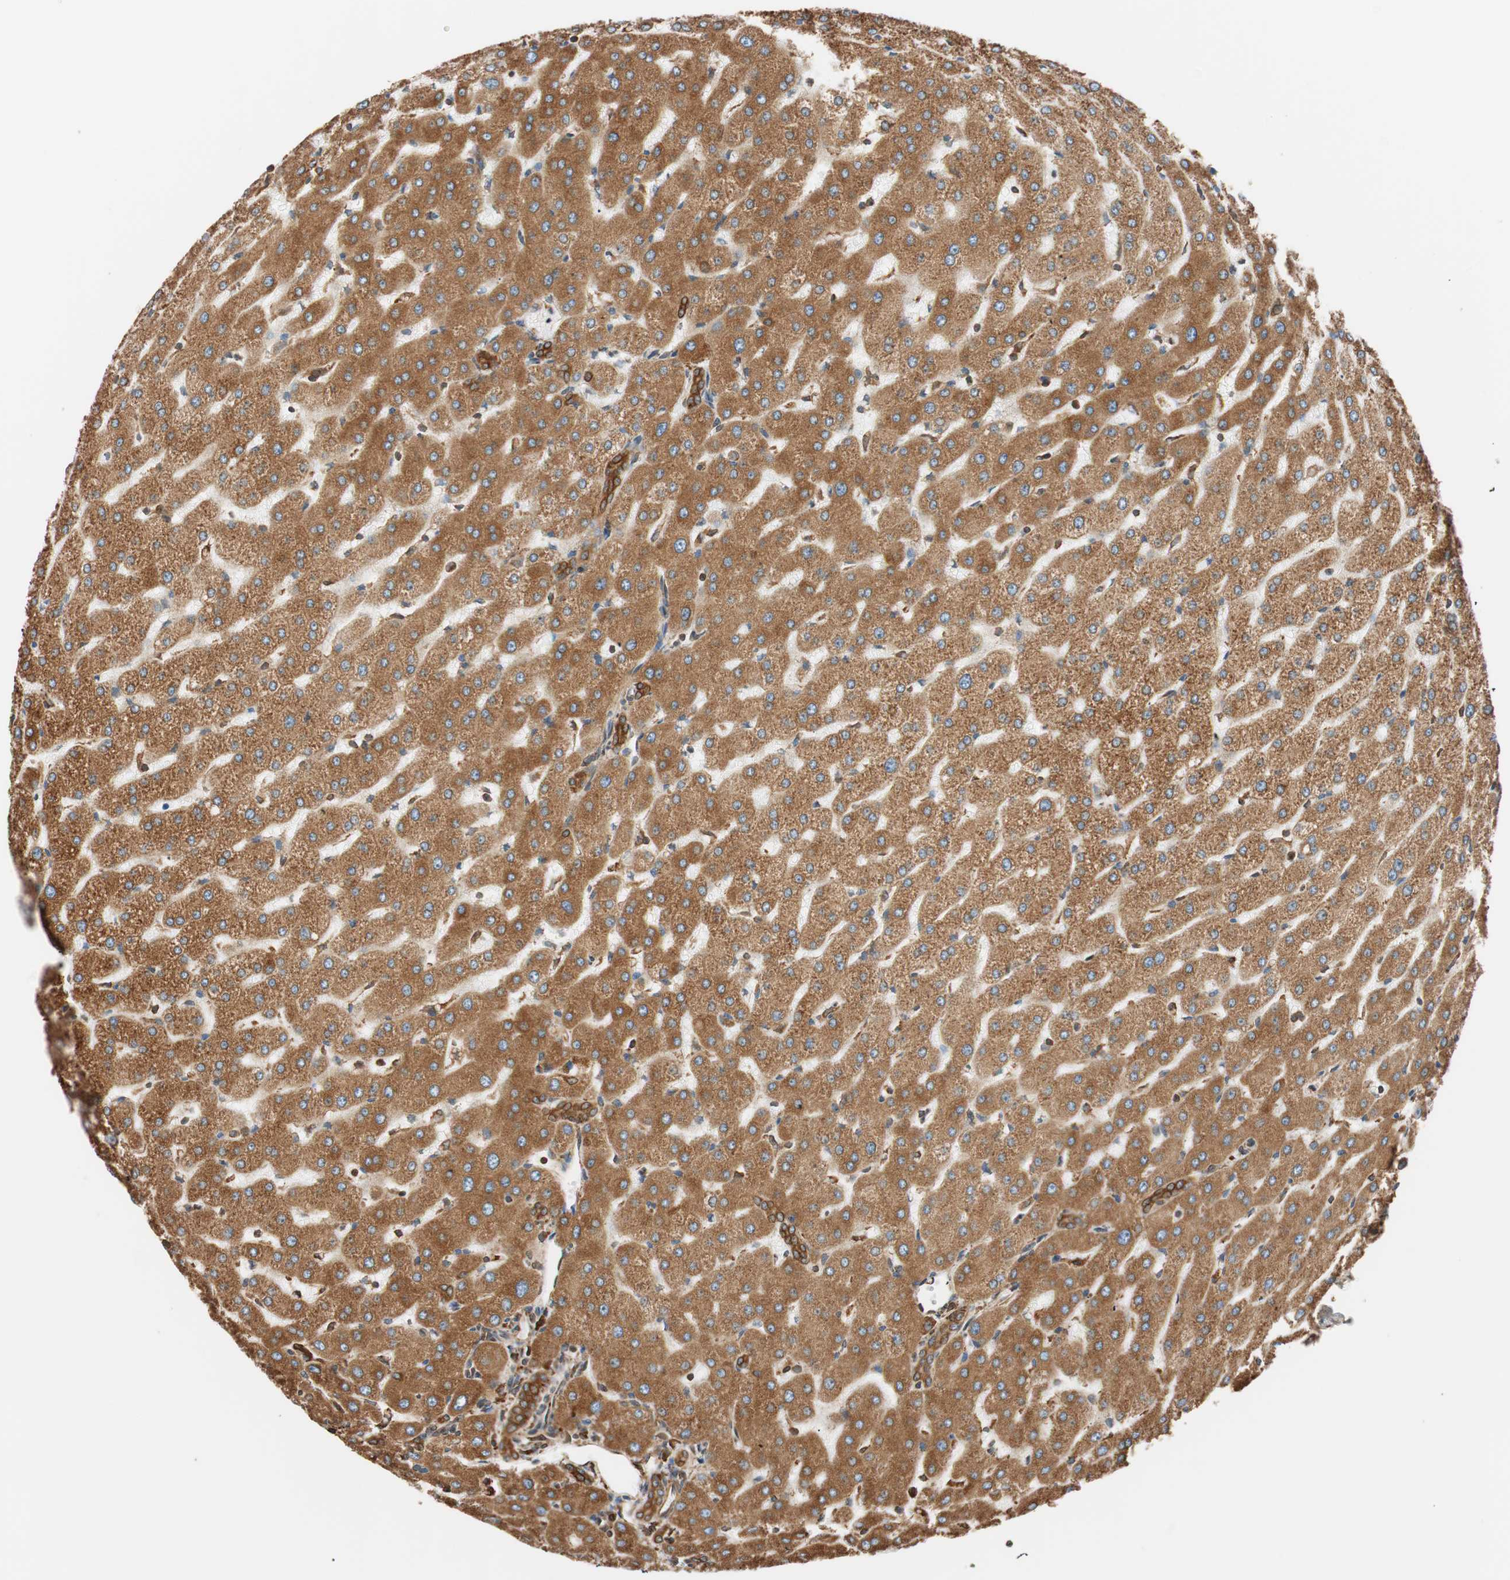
{"staining": {"intensity": "strong", "quantity": ">75%", "location": "cytoplasmic/membranous"}, "tissue": "liver", "cell_type": "Cholangiocytes", "image_type": "normal", "snomed": [{"axis": "morphology", "description": "Normal tissue, NOS"}, {"axis": "morphology", "description": "Fibrosis, NOS"}, {"axis": "topography", "description": "Liver"}], "caption": "This is an image of IHC staining of normal liver, which shows strong positivity in the cytoplasmic/membranous of cholangiocytes.", "gene": "PRKCSH", "patient": {"sex": "female", "age": 29}}